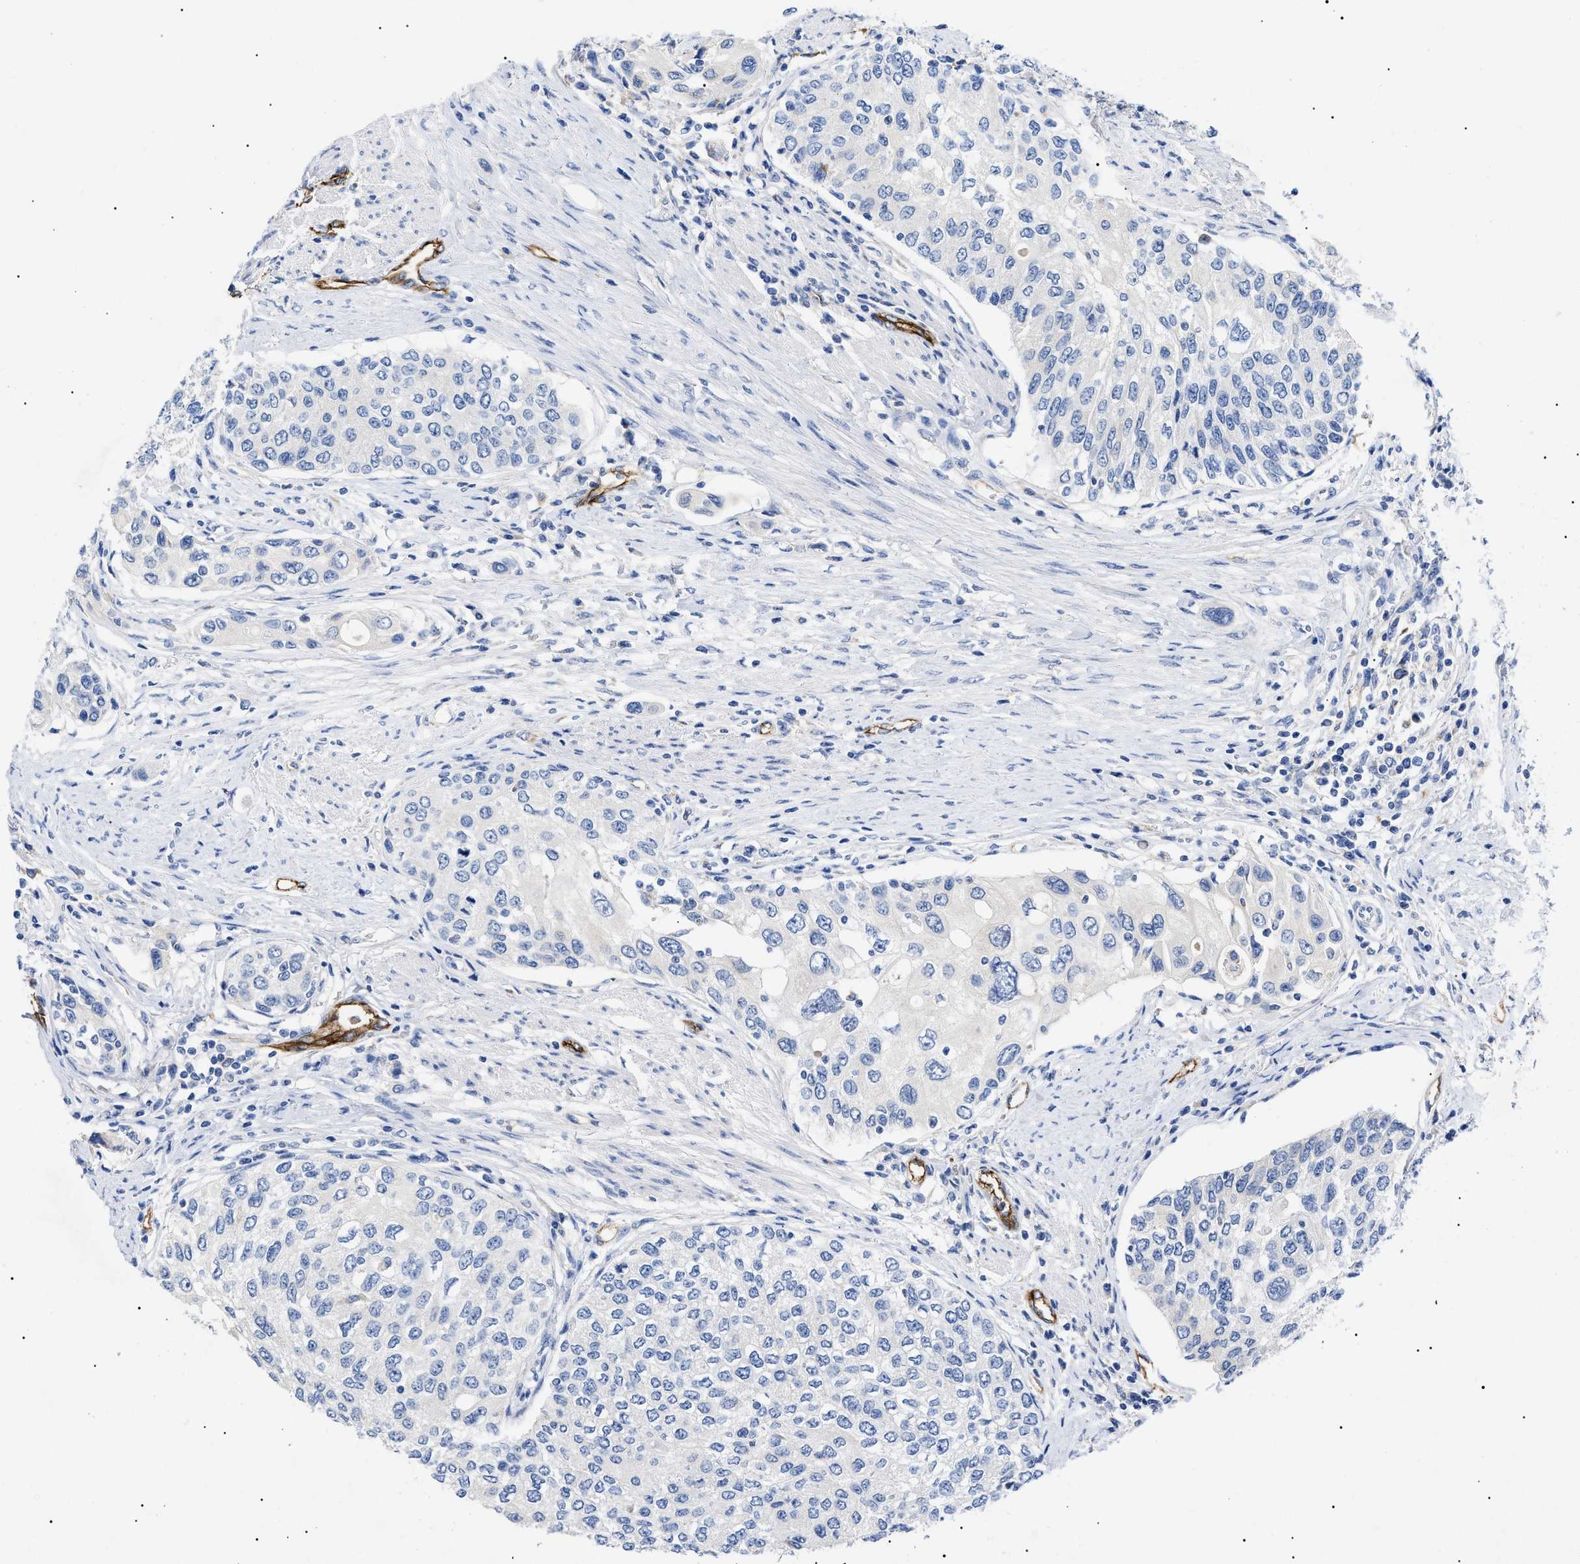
{"staining": {"intensity": "negative", "quantity": "none", "location": "none"}, "tissue": "urothelial cancer", "cell_type": "Tumor cells", "image_type": "cancer", "snomed": [{"axis": "morphology", "description": "Urothelial carcinoma, High grade"}, {"axis": "topography", "description": "Urinary bladder"}], "caption": "Immunohistochemical staining of human urothelial cancer displays no significant positivity in tumor cells.", "gene": "ACKR1", "patient": {"sex": "female", "age": 56}}